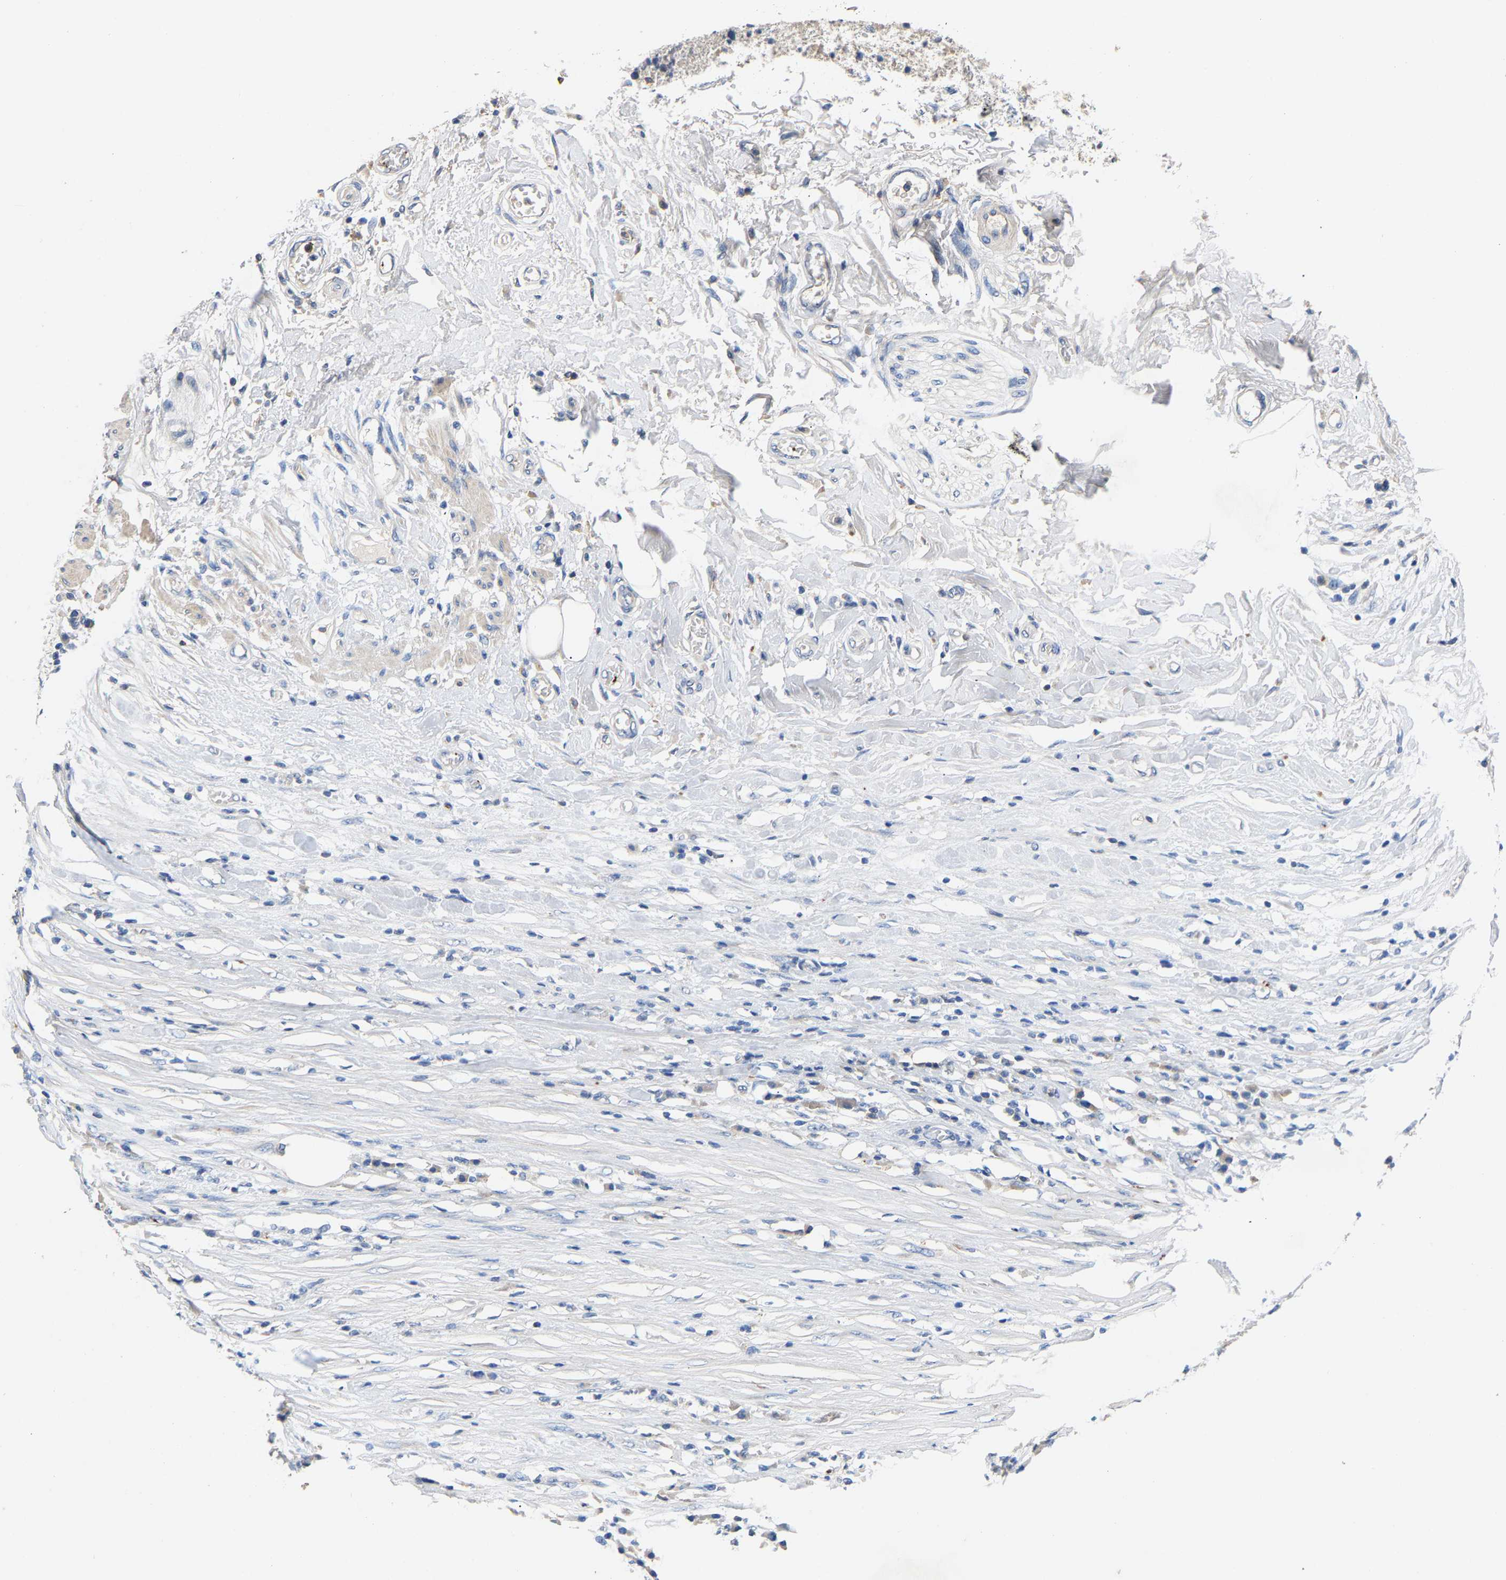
{"staining": {"intensity": "negative", "quantity": "none", "location": "none"}, "tissue": "pancreatic cancer", "cell_type": "Tumor cells", "image_type": "cancer", "snomed": [{"axis": "morphology", "description": "Adenocarcinoma, NOS"}, {"axis": "topography", "description": "Pancreas"}], "caption": "Immunohistochemical staining of pancreatic cancer (adenocarcinoma) displays no significant expression in tumor cells. The staining was performed using DAB to visualize the protein expression in brown, while the nuclei were stained in blue with hematoxylin (Magnification: 20x).", "gene": "CCDC171", "patient": {"sex": "female", "age": 78}}